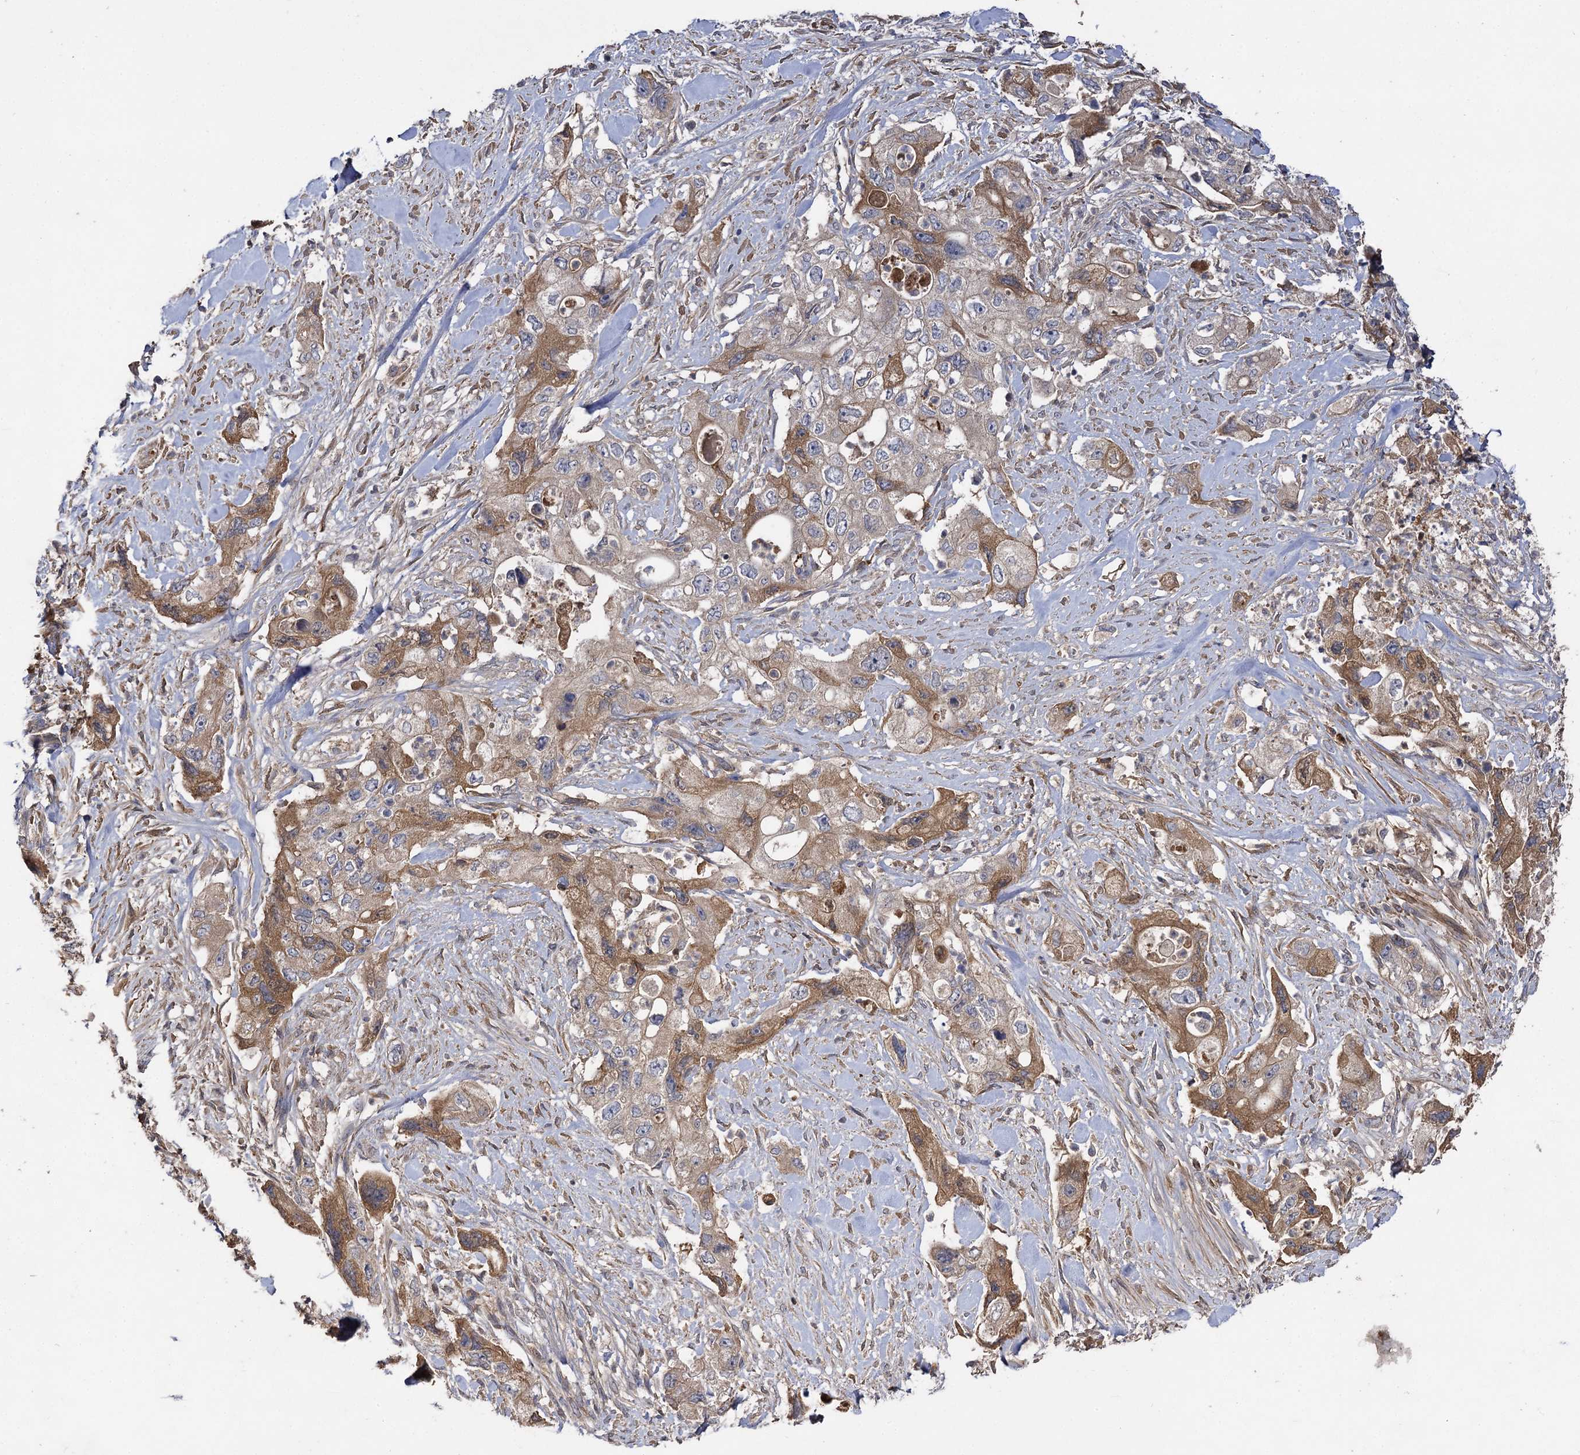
{"staining": {"intensity": "moderate", "quantity": "25%-75%", "location": "cytoplasmic/membranous"}, "tissue": "pancreatic cancer", "cell_type": "Tumor cells", "image_type": "cancer", "snomed": [{"axis": "morphology", "description": "Adenocarcinoma, NOS"}, {"axis": "topography", "description": "Pancreas"}], "caption": "This image exhibits immunohistochemistry staining of human pancreatic cancer, with medium moderate cytoplasmic/membranous staining in about 25%-75% of tumor cells.", "gene": "USP50", "patient": {"sex": "female", "age": 73}}